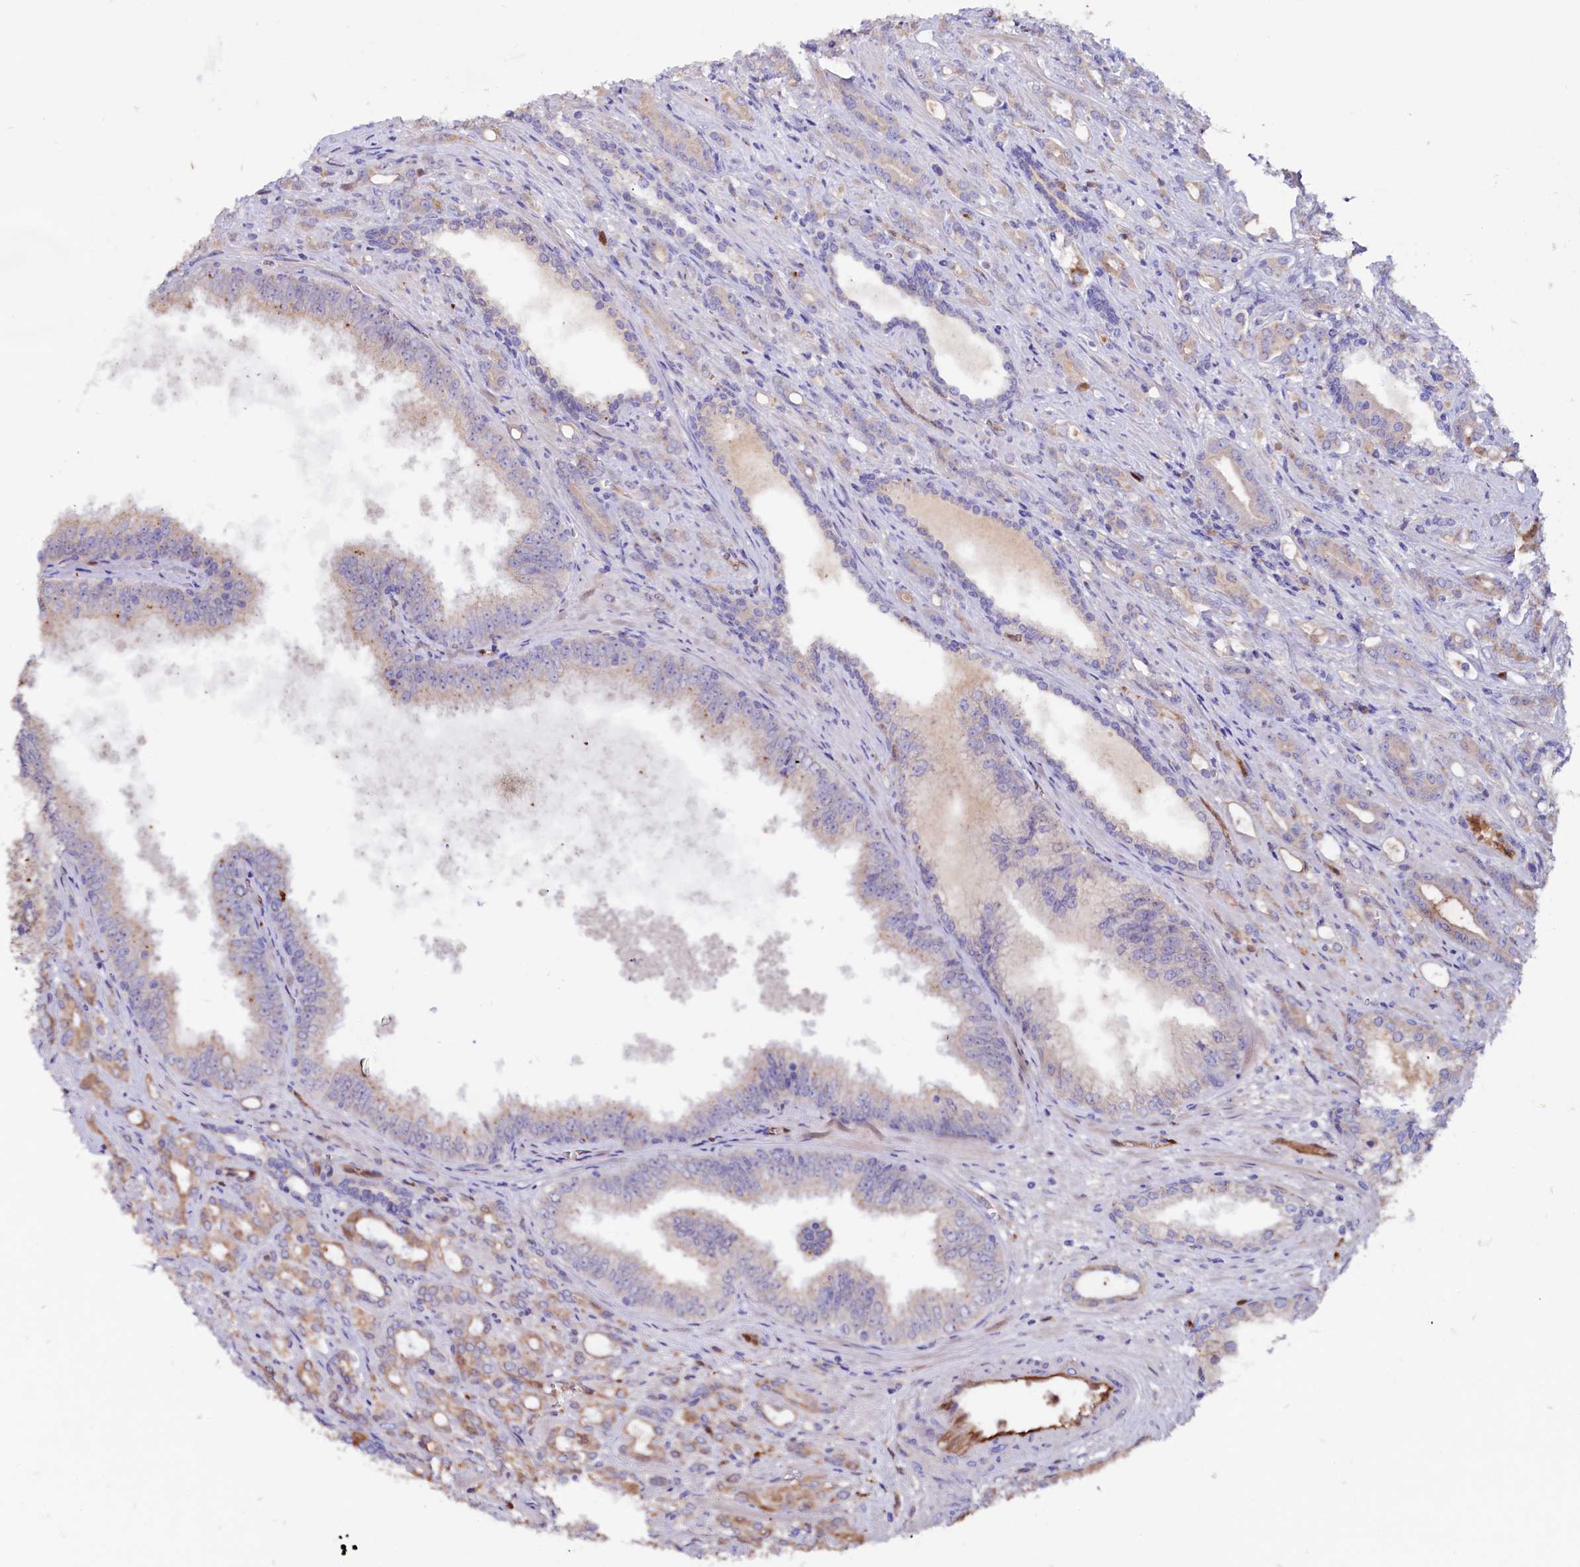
{"staining": {"intensity": "moderate", "quantity": "25%-75%", "location": "cytoplasmic/membranous"}, "tissue": "prostate cancer", "cell_type": "Tumor cells", "image_type": "cancer", "snomed": [{"axis": "morphology", "description": "Adenocarcinoma, High grade"}, {"axis": "topography", "description": "Prostate"}], "caption": "Immunohistochemical staining of human prostate cancer reveals medium levels of moderate cytoplasmic/membranous protein expression in approximately 25%-75% of tumor cells.", "gene": "IL17RD", "patient": {"sex": "male", "age": 72}}